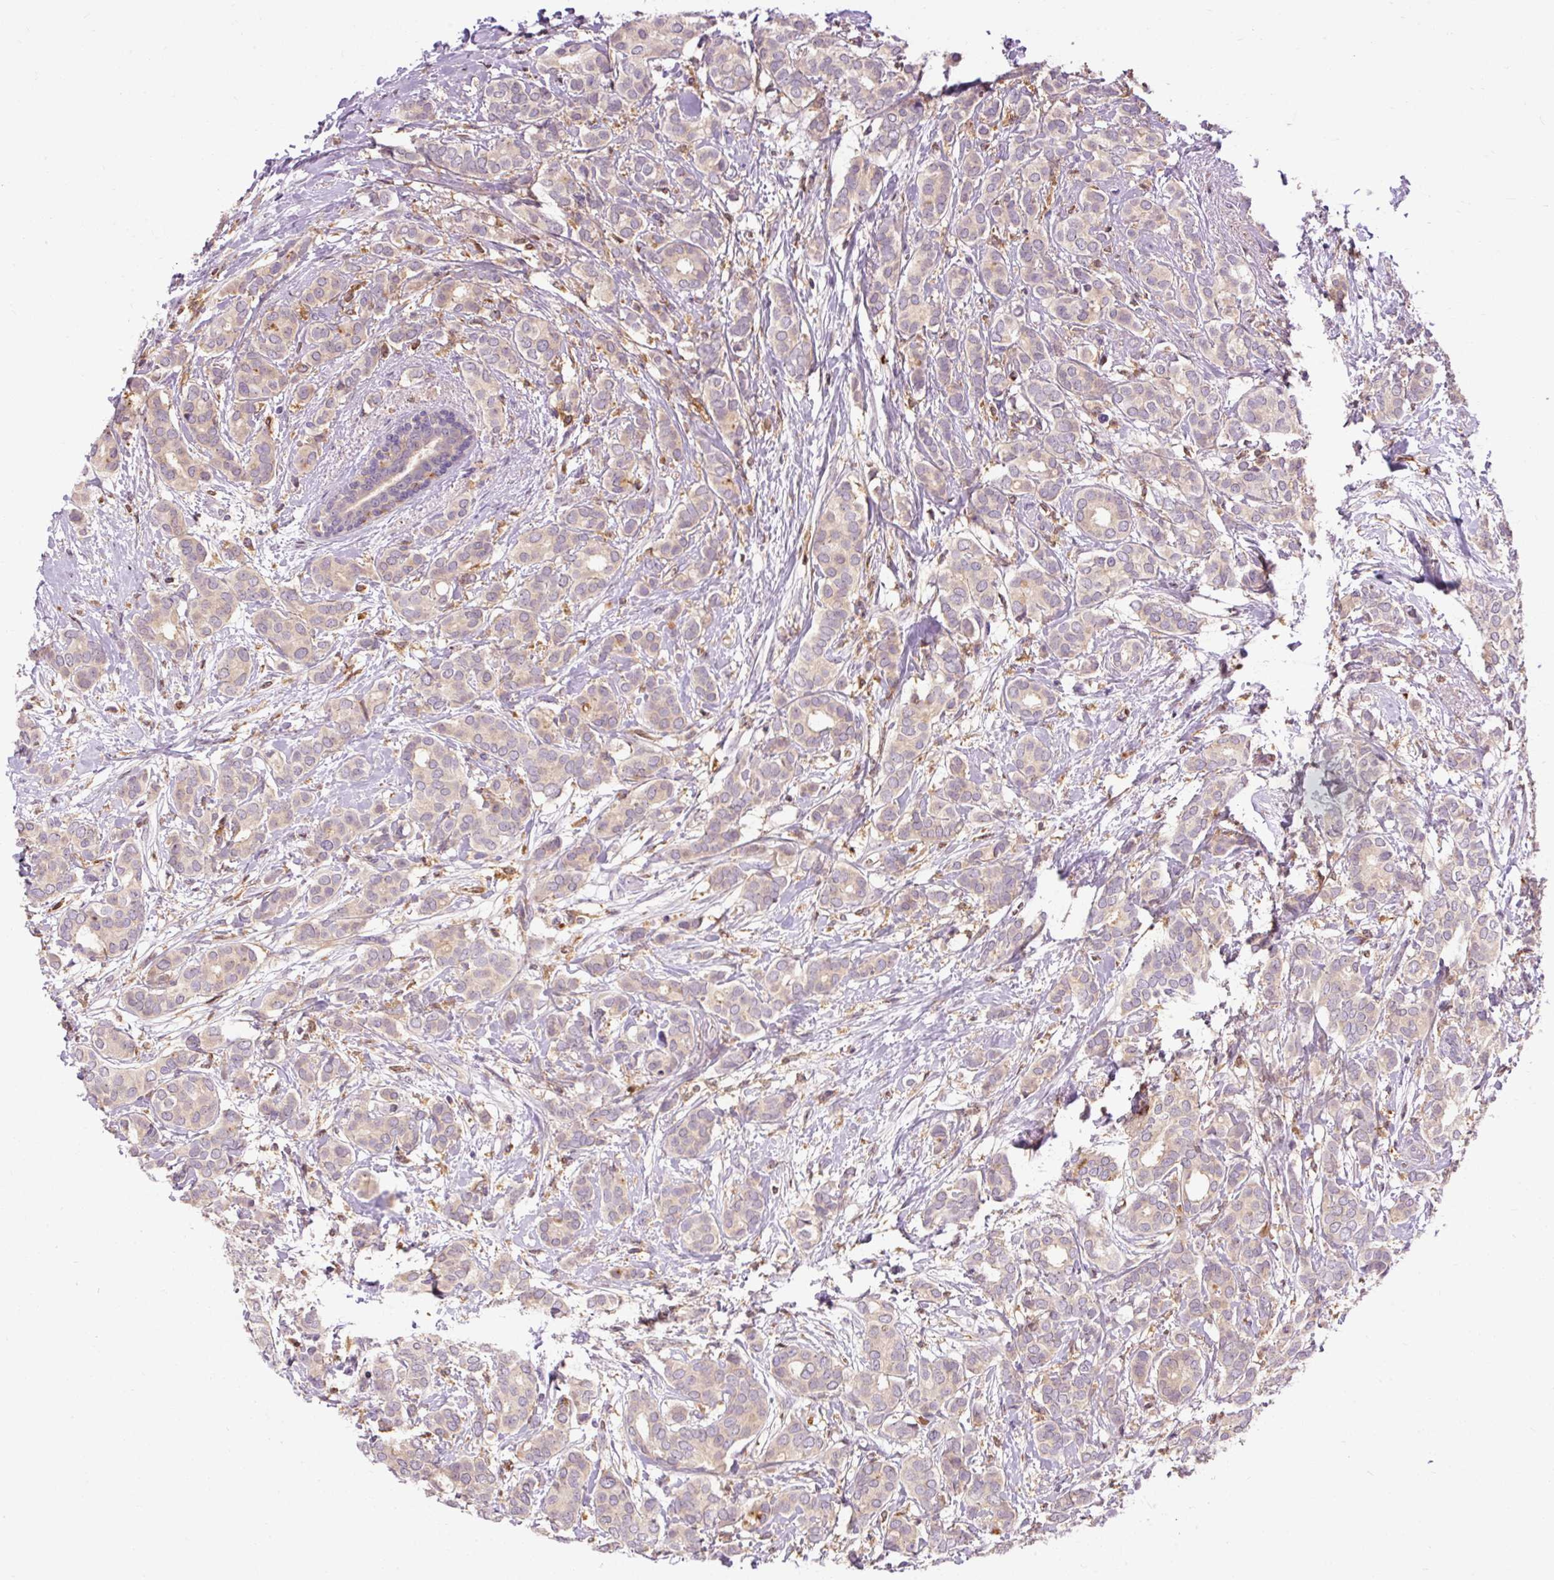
{"staining": {"intensity": "weak", "quantity": ">75%", "location": "cytoplasmic/membranous"}, "tissue": "breast cancer", "cell_type": "Tumor cells", "image_type": "cancer", "snomed": [{"axis": "morphology", "description": "Duct carcinoma"}, {"axis": "topography", "description": "Breast"}], "caption": "DAB (3,3'-diaminobenzidine) immunohistochemical staining of human breast cancer displays weak cytoplasmic/membranous protein expression in about >75% of tumor cells.", "gene": "CEBPZ", "patient": {"sex": "female", "age": 73}}